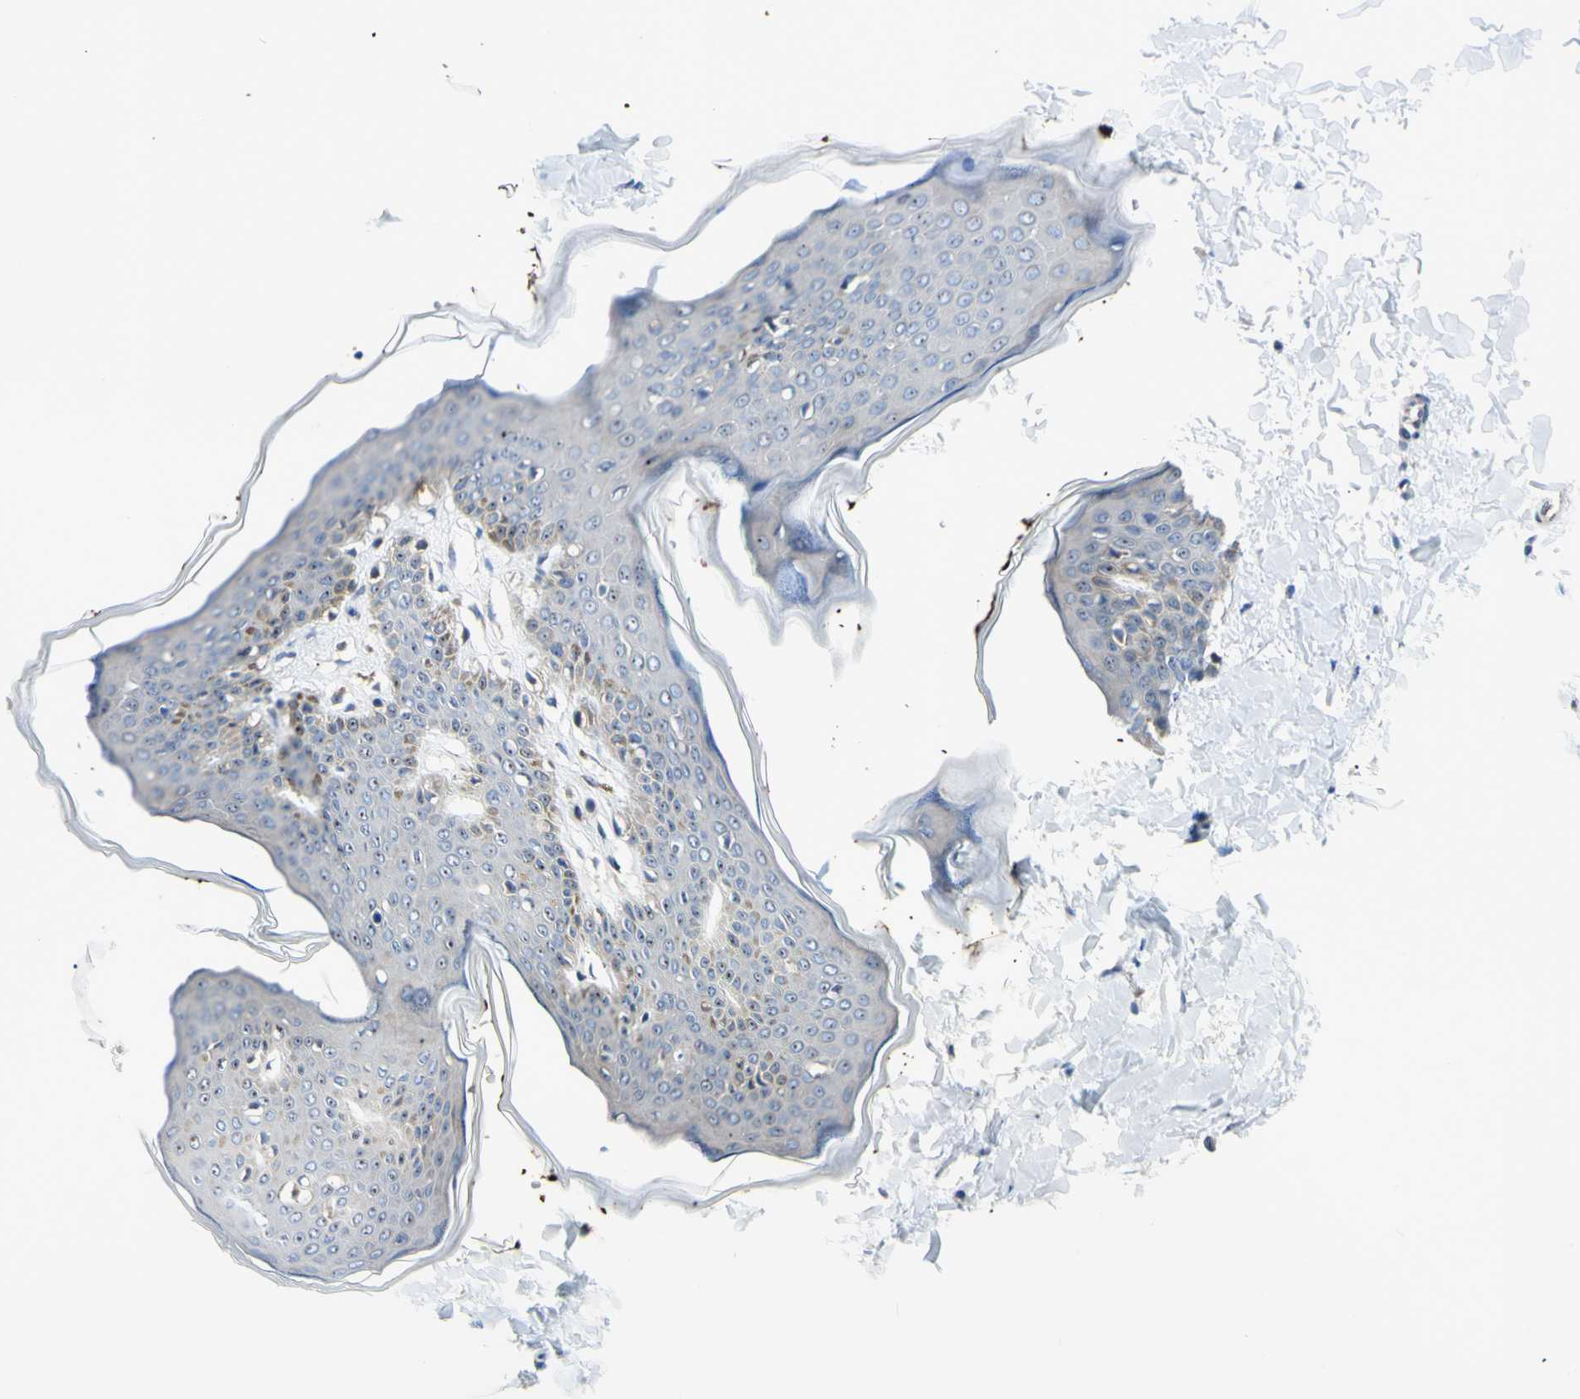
{"staining": {"intensity": "moderate", "quantity": "25%-75%", "location": "cytoplasmic/membranous,nuclear"}, "tissue": "skin", "cell_type": "Fibroblasts", "image_type": "normal", "snomed": [{"axis": "morphology", "description": "Normal tissue, NOS"}, {"axis": "topography", "description": "Skin"}], "caption": "Fibroblasts show moderate cytoplasmic/membranous,nuclear positivity in about 25%-75% of cells in normal skin. The staining was performed using DAB (3,3'-diaminobenzidine), with brown indicating positive protein expression. Nuclei are stained blue with hematoxylin.", "gene": "USP9X", "patient": {"sex": "female", "age": 17}}